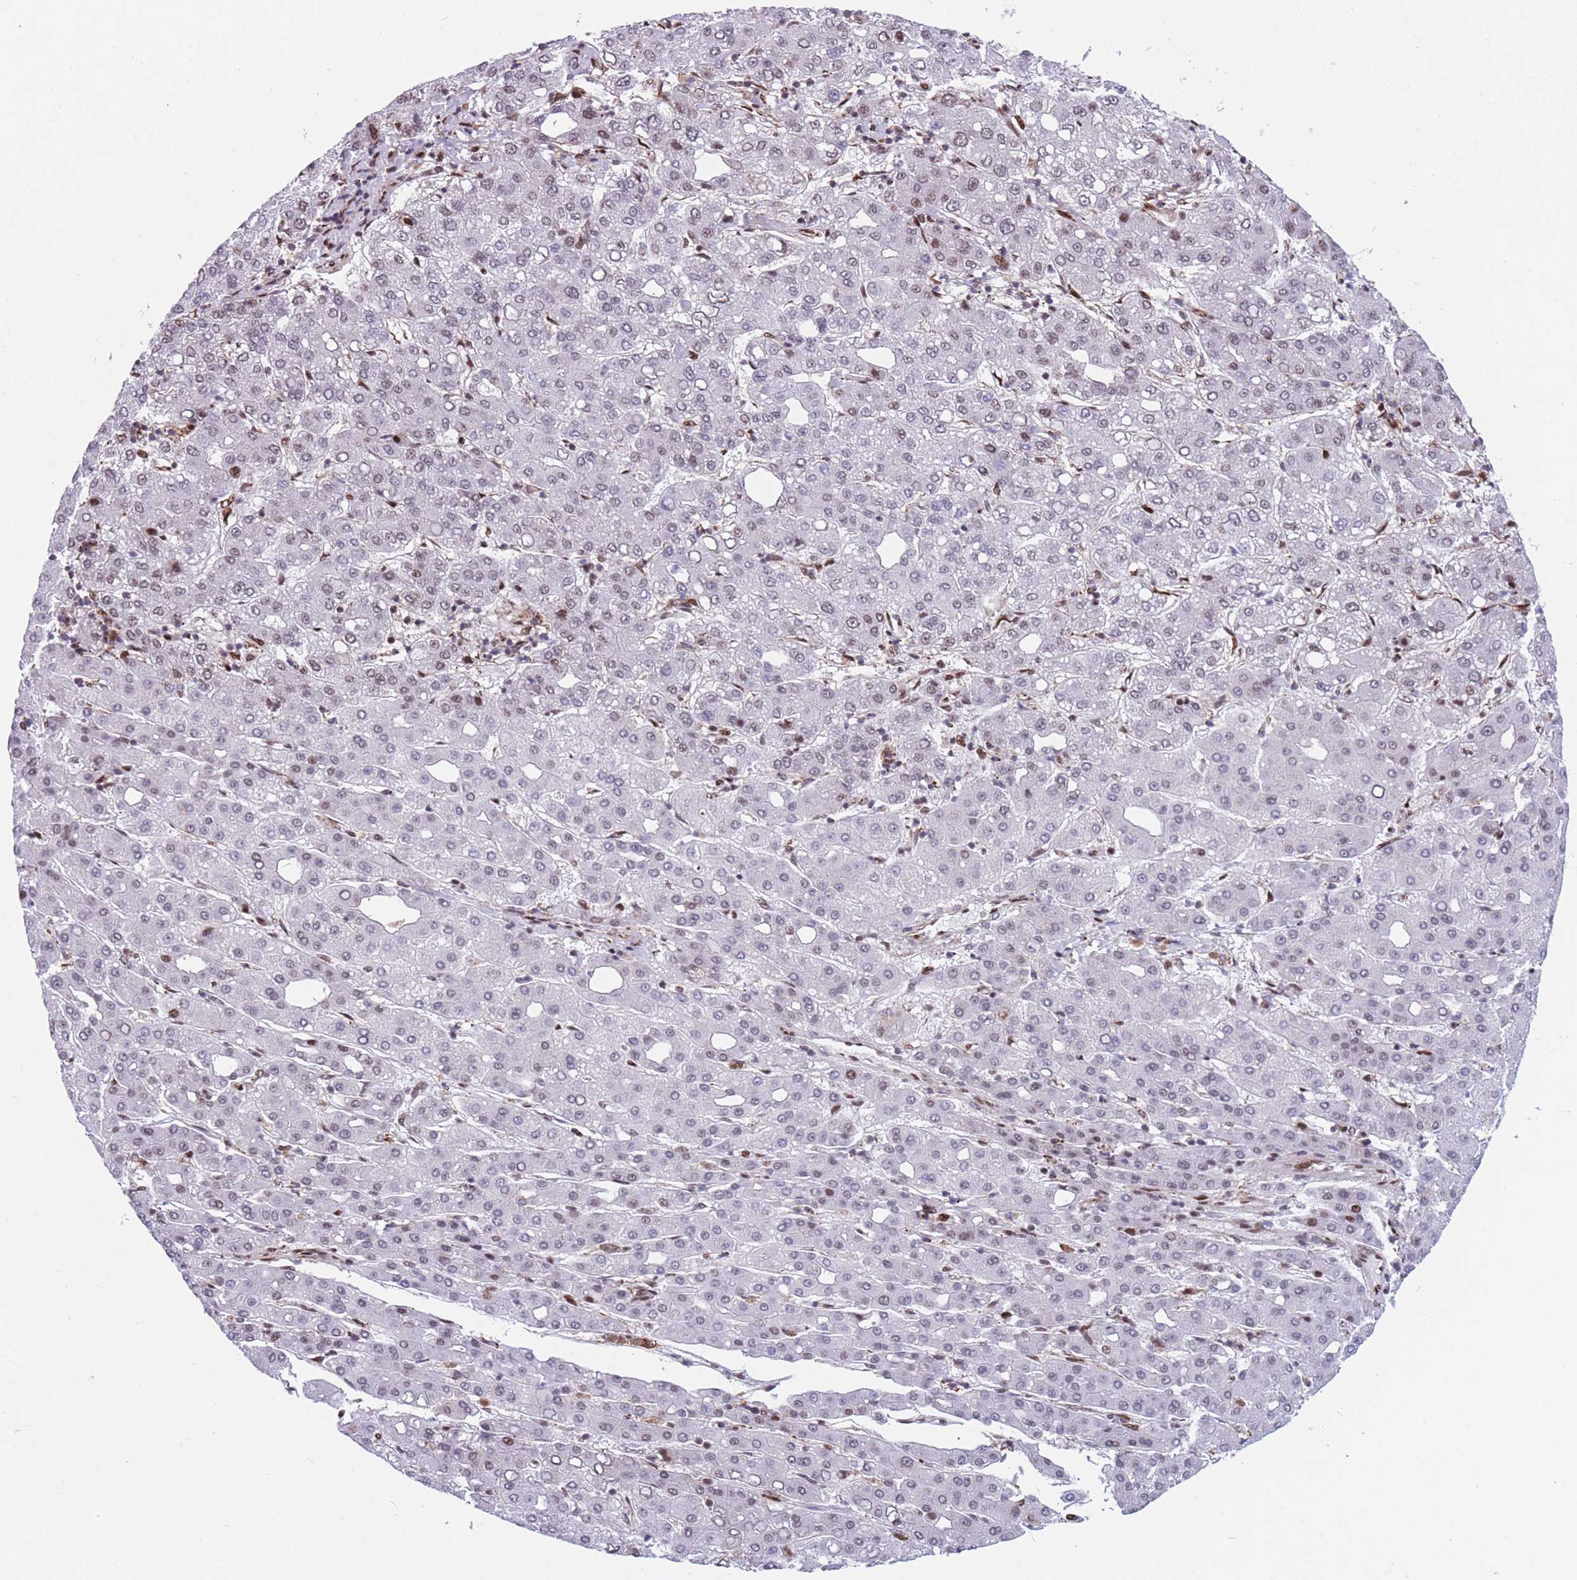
{"staining": {"intensity": "moderate", "quantity": "<25%", "location": "nuclear"}, "tissue": "liver cancer", "cell_type": "Tumor cells", "image_type": "cancer", "snomed": [{"axis": "morphology", "description": "Carcinoma, Hepatocellular, NOS"}, {"axis": "topography", "description": "Liver"}], "caption": "Liver cancer (hepatocellular carcinoma) stained for a protein exhibits moderate nuclear positivity in tumor cells.", "gene": "DNAJC3", "patient": {"sex": "male", "age": 65}}